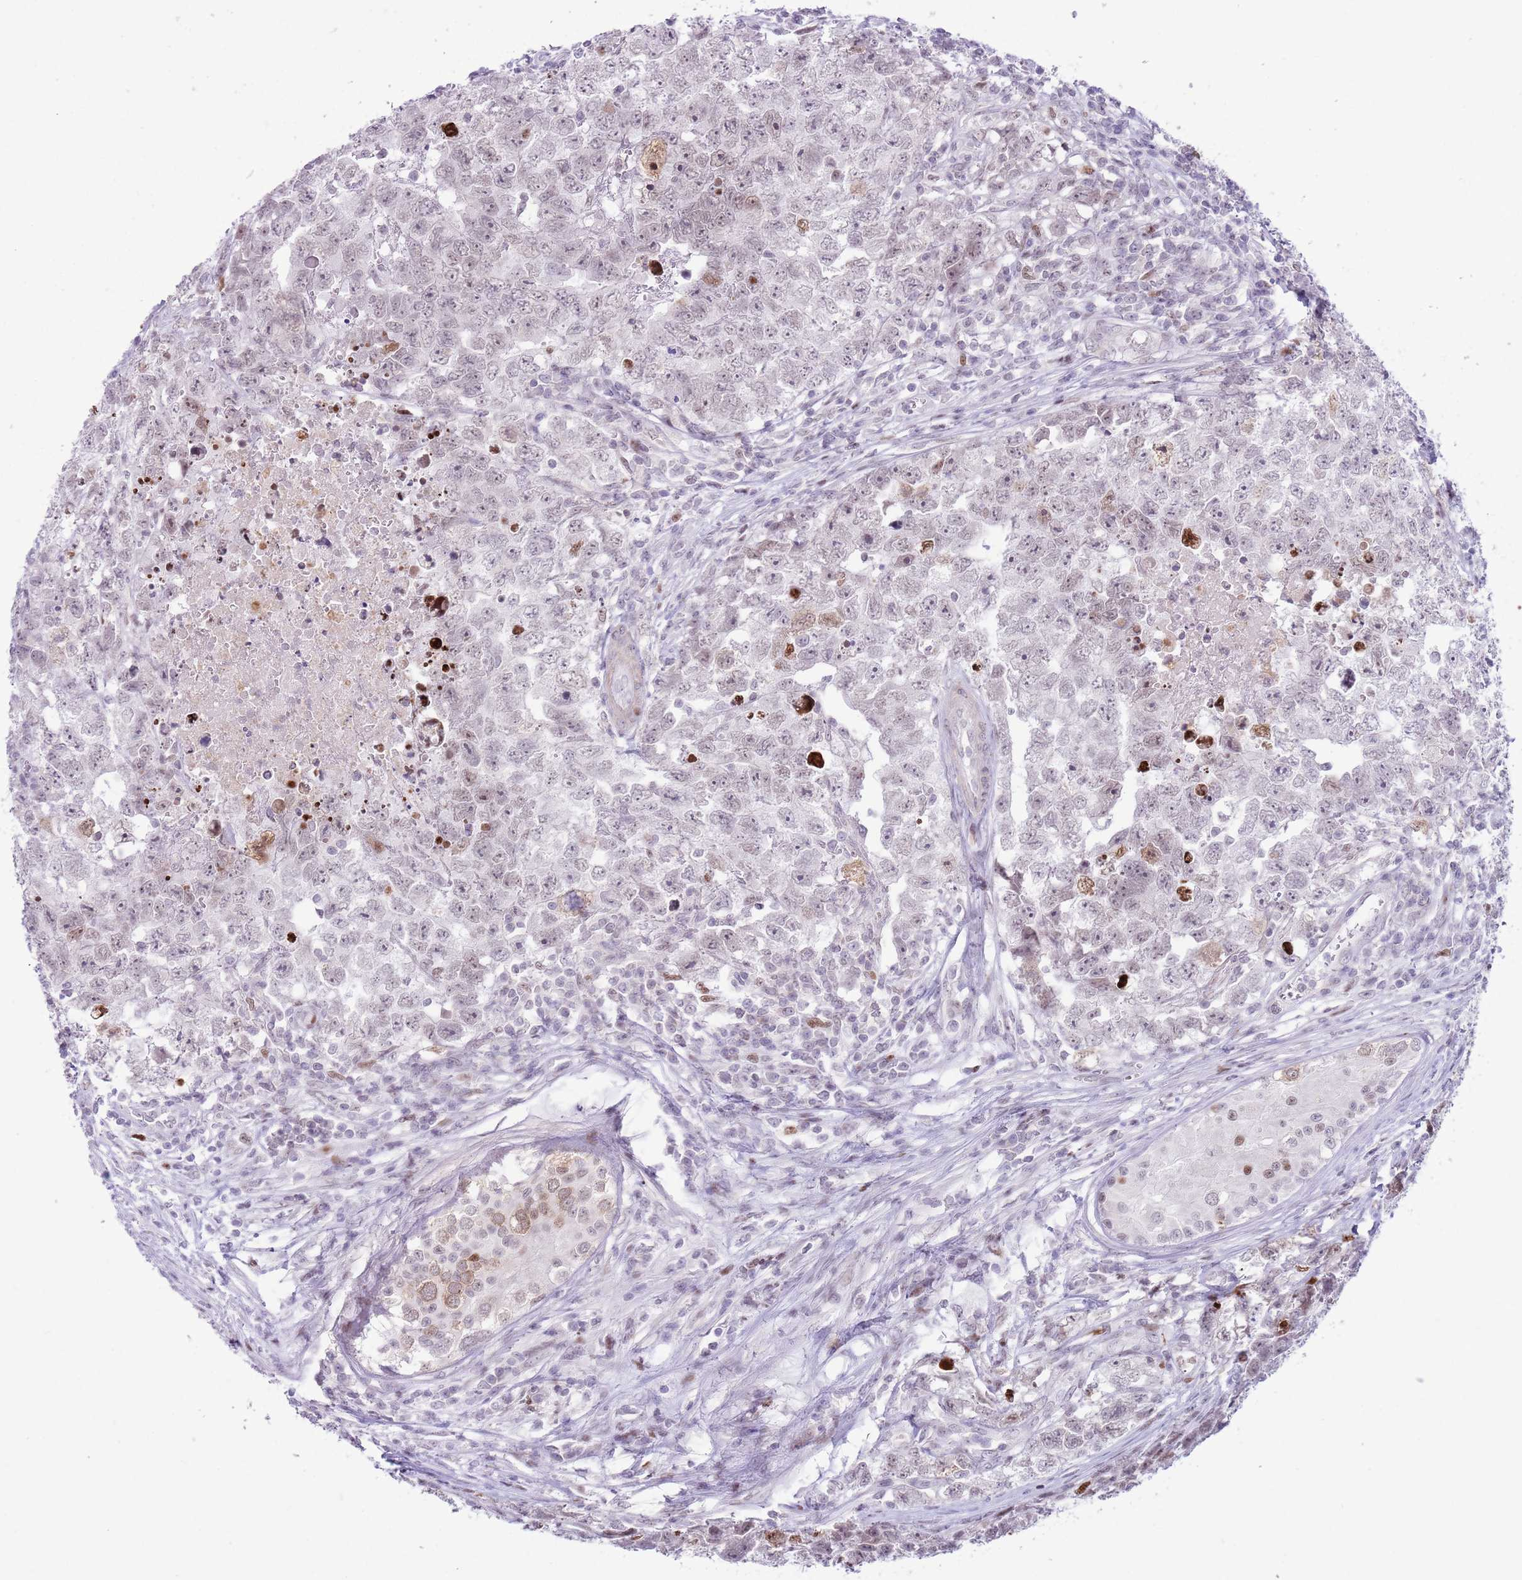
{"staining": {"intensity": "strong", "quantity": "<25%", "location": "nuclear"}, "tissue": "testis cancer", "cell_type": "Tumor cells", "image_type": "cancer", "snomed": [{"axis": "morphology", "description": "Carcinoma, Embryonal, NOS"}, {"axis": "topography", "description": "Testis"}], "caption": "Approximately <25% of tumor cells in human embryonal carcinoma (testis) demonstrate strong nuclear protein staining as visualized by brown immunohistochemical staining.", "gene": "MFSD10", "patient": {"sex": "male", "age": 22}}